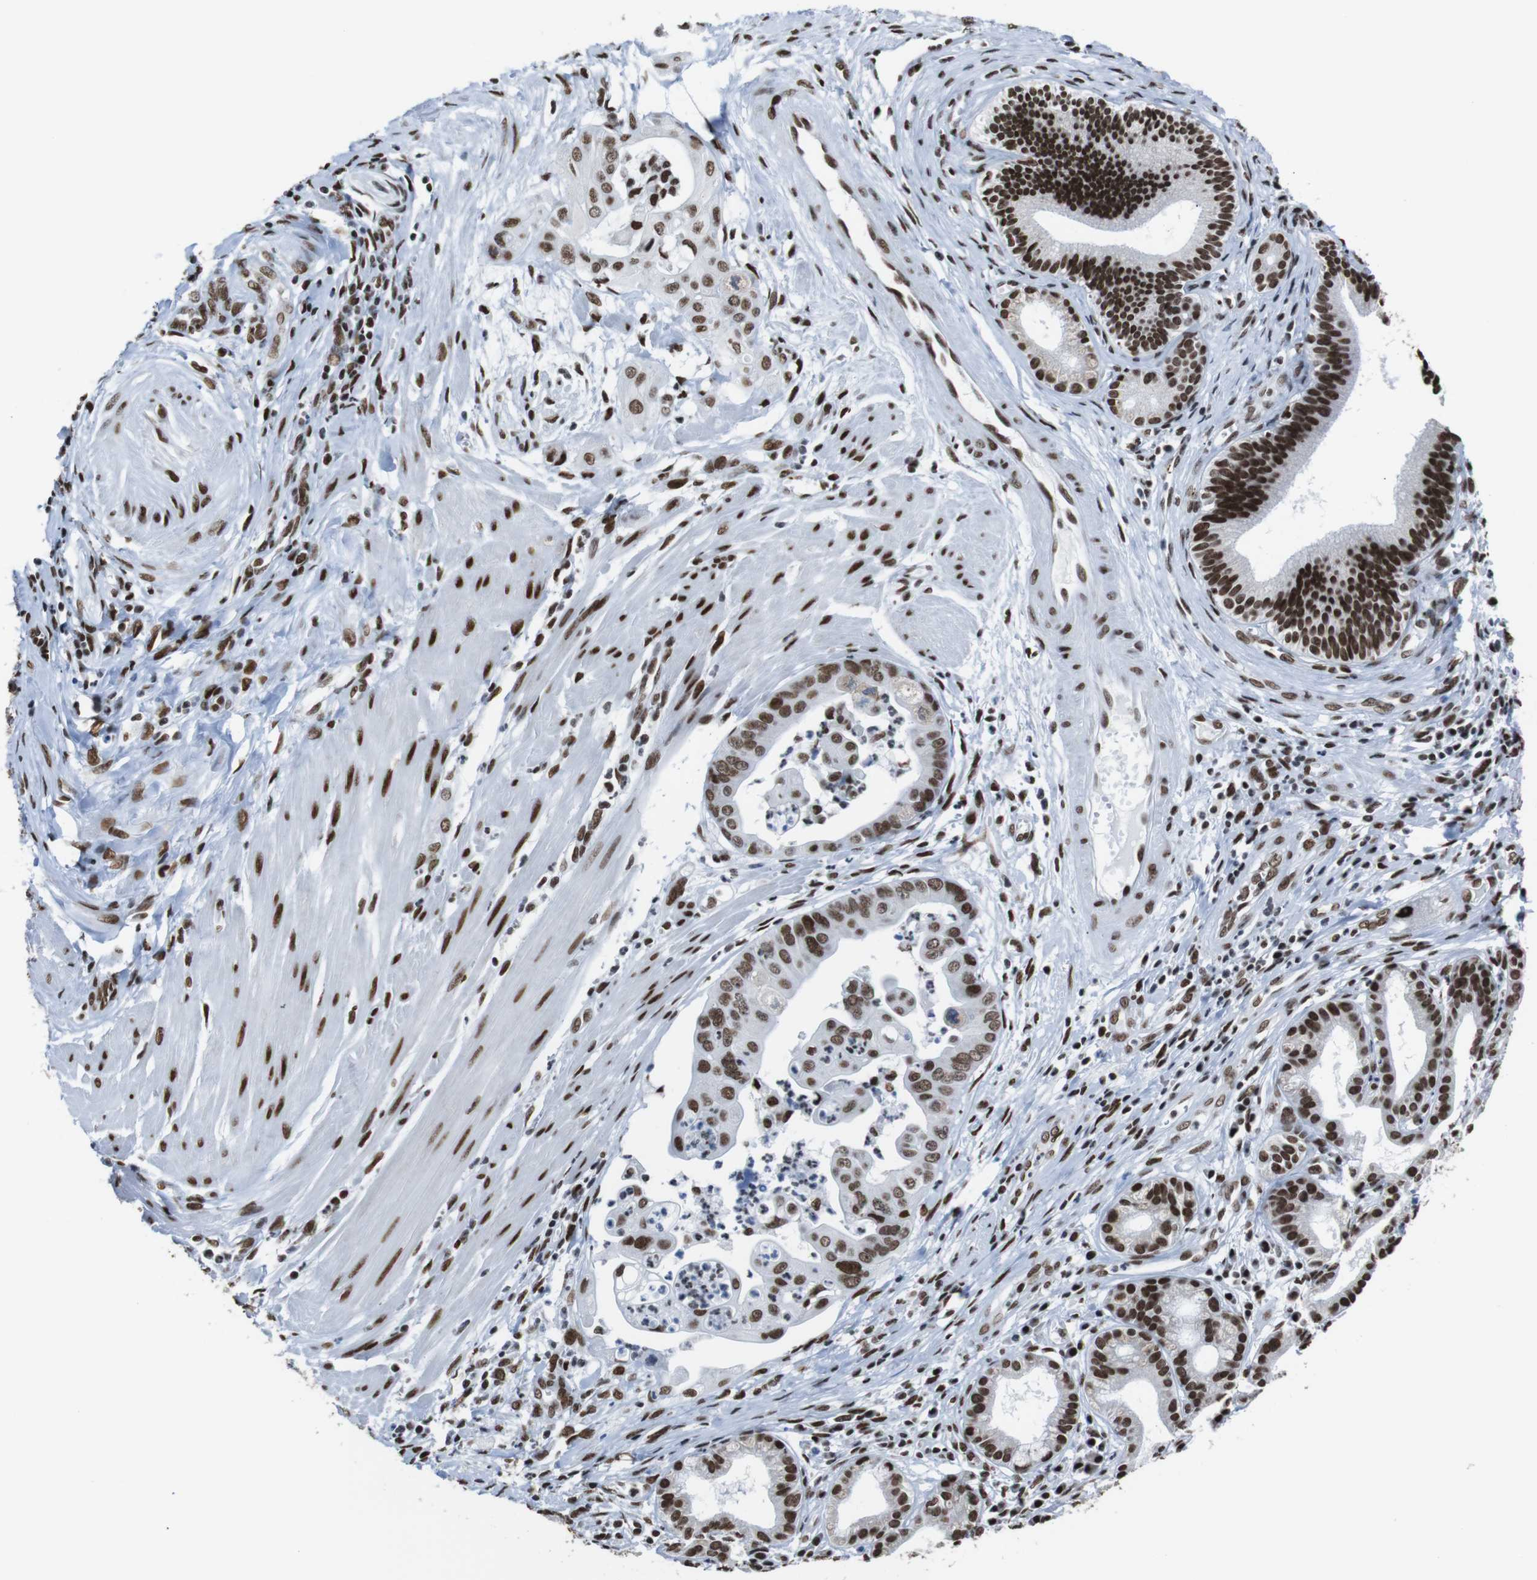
{"staining": {"intensity": "strong", "quantity": ">75%", "location": "nuclear"}, "tissue": "pancreatic cancer", "cell_type": "Tumor cells", "image_type": "cancer", "snomed": [{"axis": "morphology", "description": "Adenocarcinoma, NOS"}, {"axis": "topography", "description": "Pancreas"}], "caption": "Human pancreatic adenocarcinoma stained for a protein (brown) displays strong nuclear positive positivity in about >75% of tumor cells.", "gene": "ROMO1", "patient": {"sex": "female", "age": 75}}